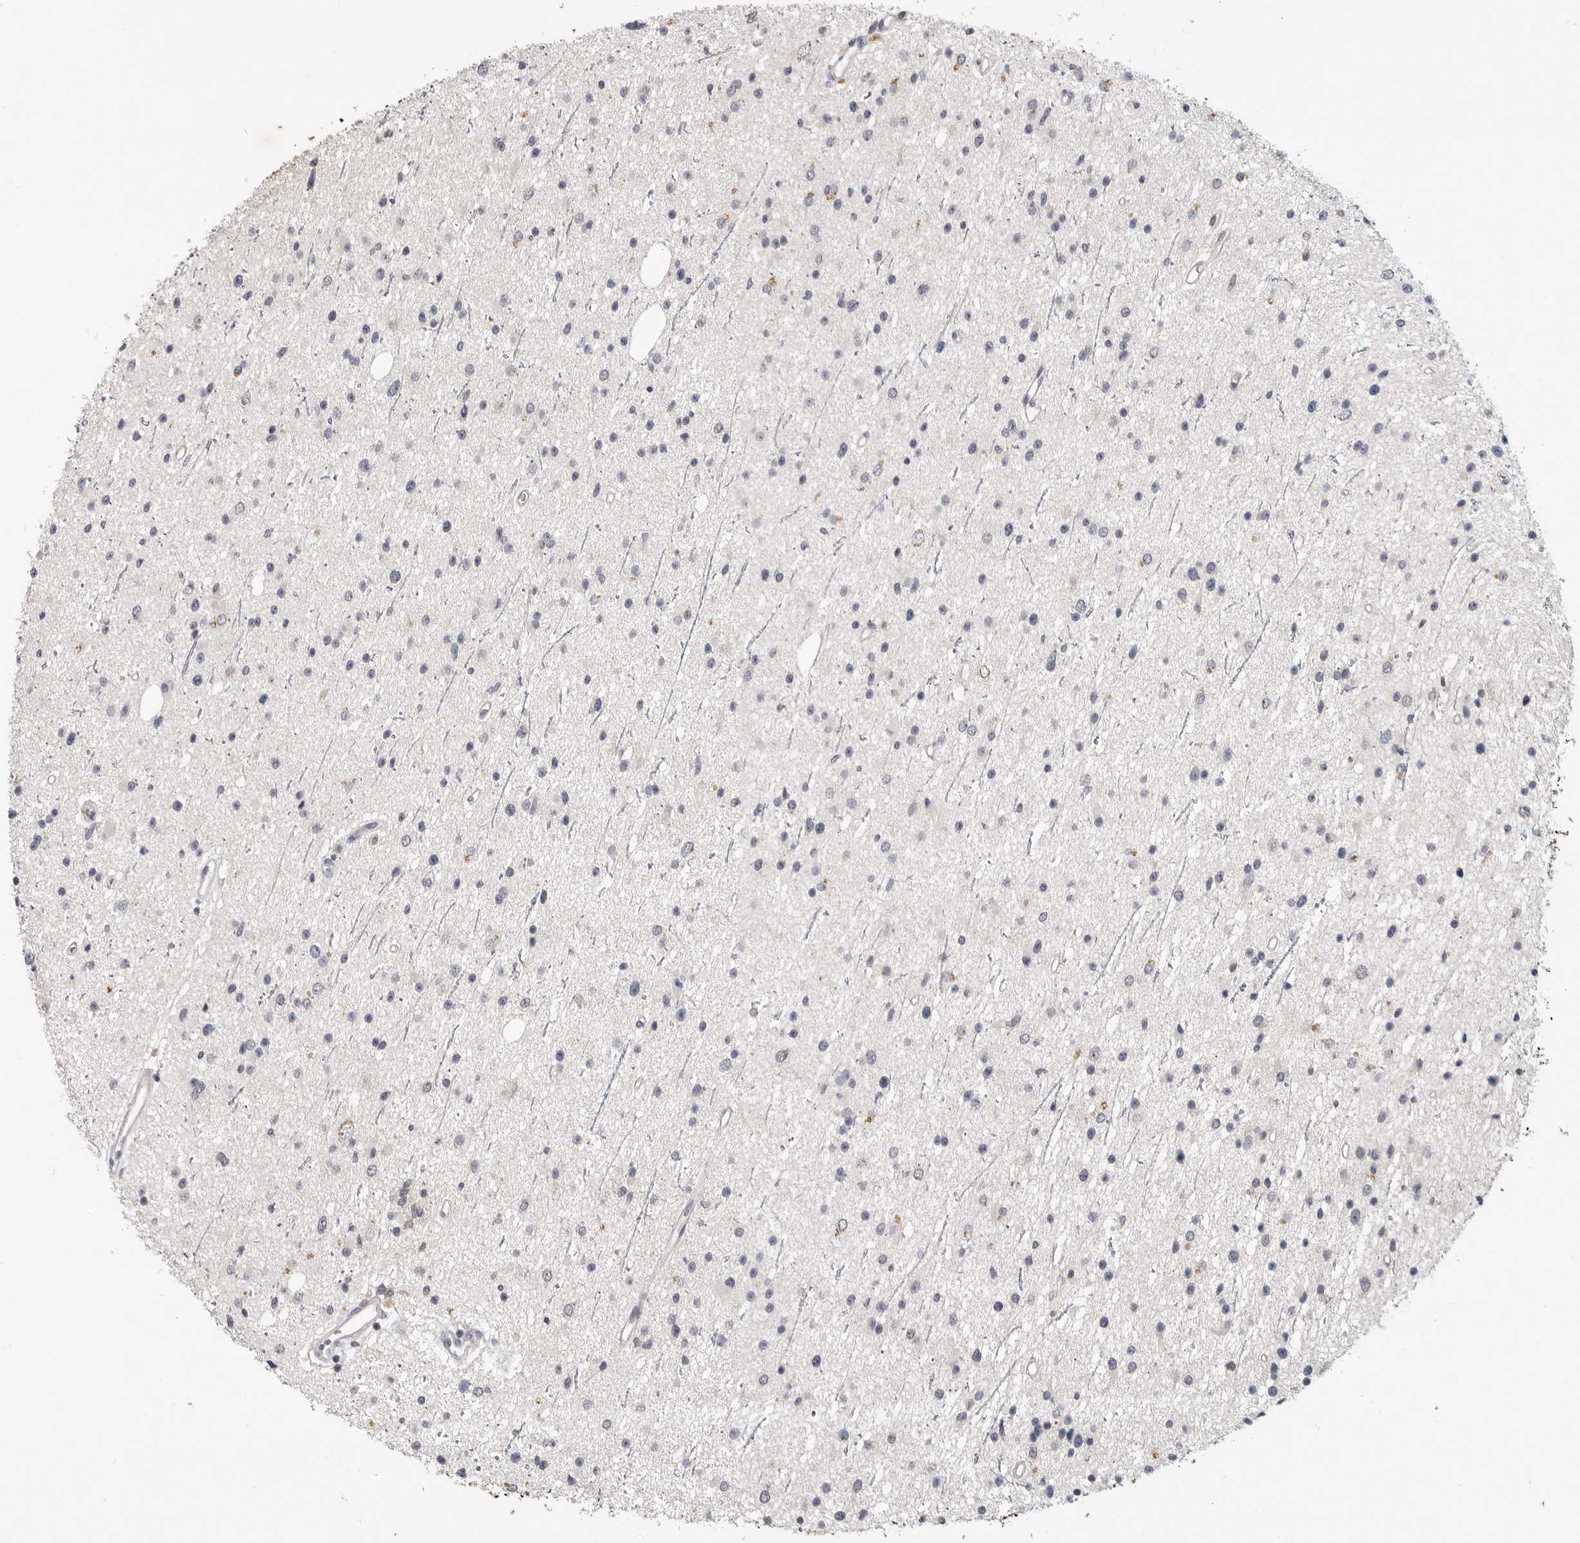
{"staining": {"intensity": "negative", "quantity": "none", "location": "none"}, "tissue": "glioma", "cell_type": "Tumor cells", "image_type": "cancer", "snomed": [{"axis": "morphology", "description": "Glioma, malignant, Low grade"}, {"axis": "topography", "description": "Cerebral cortex"}], "caption": "Immunohistochemical staining of glioma demonstrates no significant positivity in tumor cells.", "gene": "LTBR", "patient": {"sex": "female", "age": 39}}